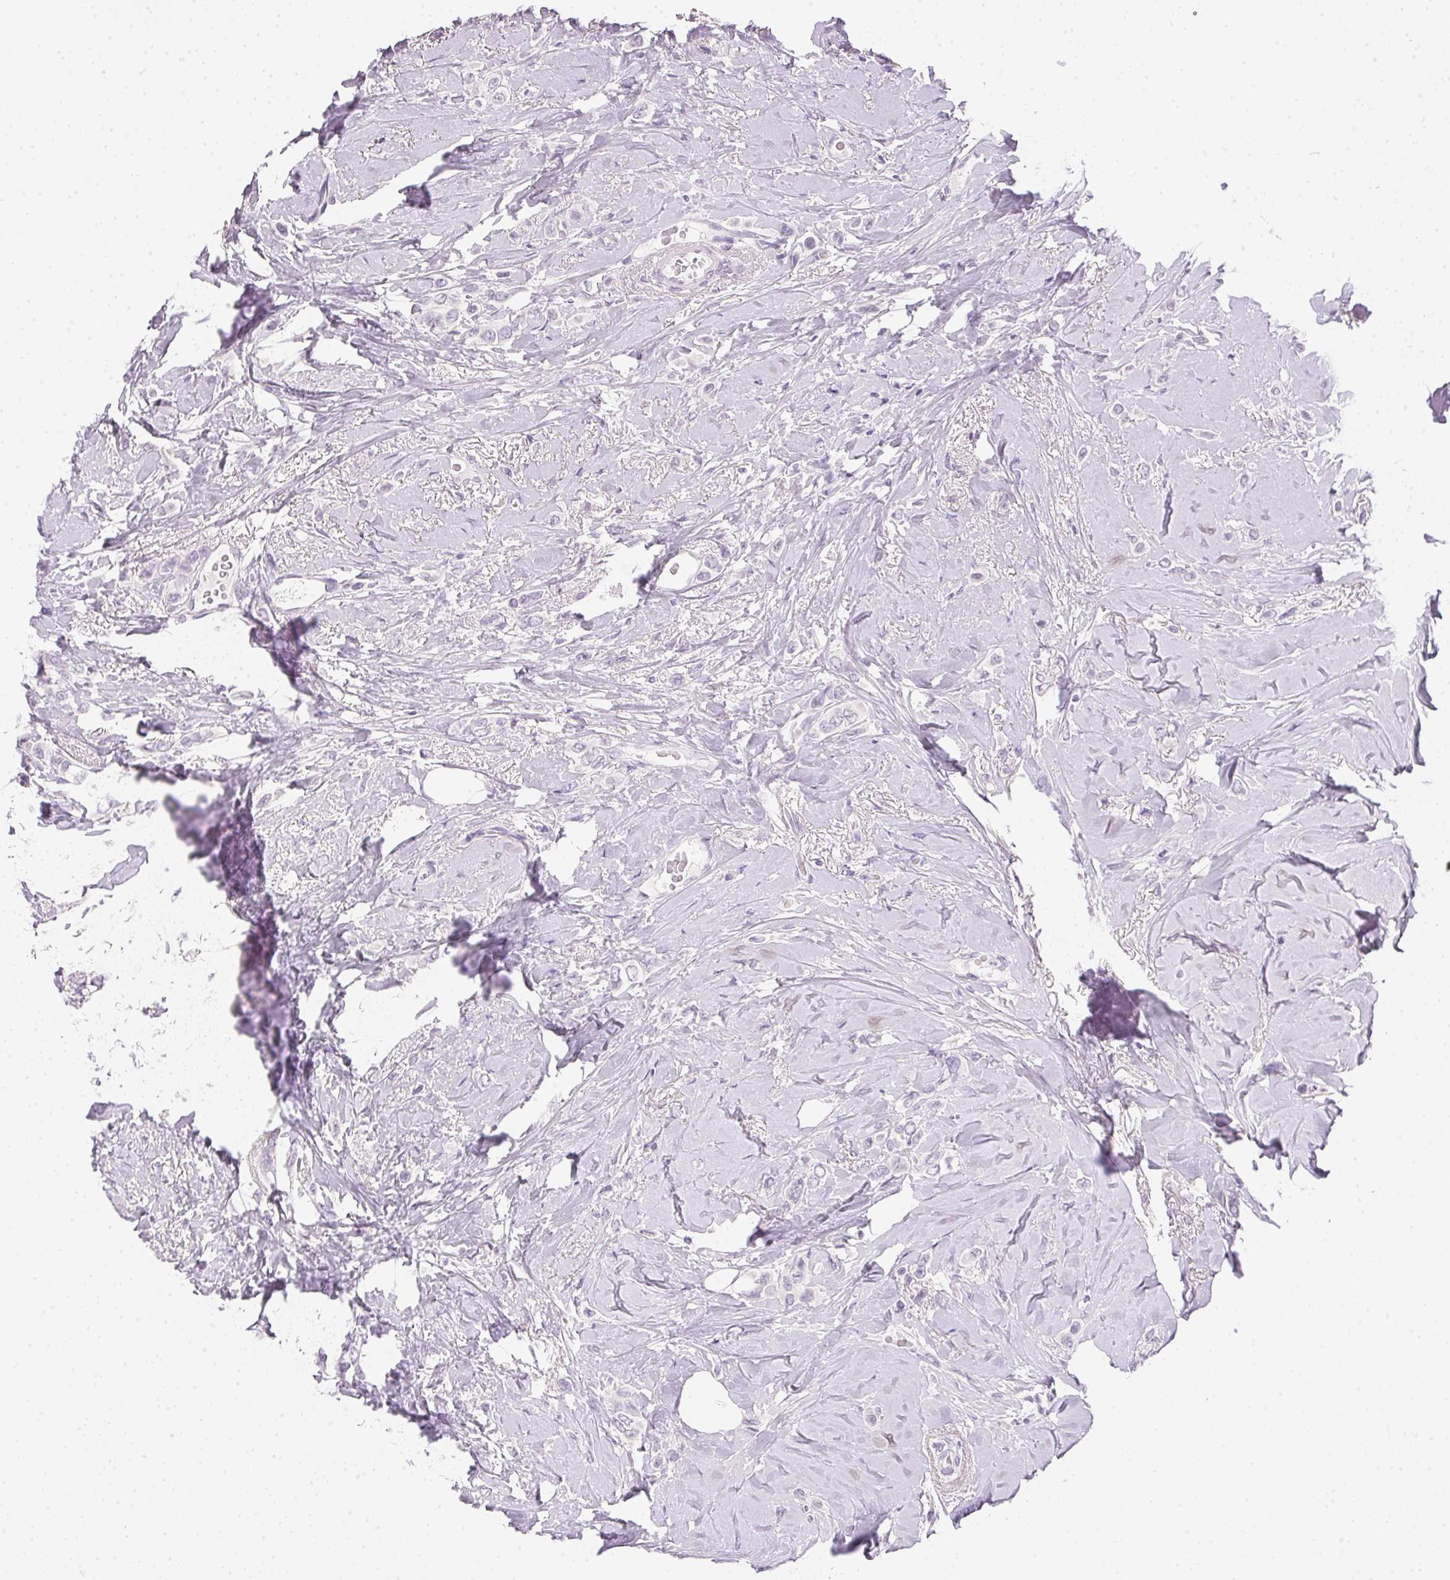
{"staining": {"intensity": "negative", "quantity": "none", "location": "none"}, "tissue": "breast cancer", "cell_type": "Tumor cells", "image_type": "cancer", "snomed": [{"axis": "morphology", "description": "Lobular carcinoma"}, {"axis": "topography", "description": "Breast"}], "caption": "Lobular carcinoma (breast) stained for a protein using immunohistochemistry reveals no expression tumor cells.", "gene": "IGFBP1", "patient": {"sex": "female", "age": 66}}